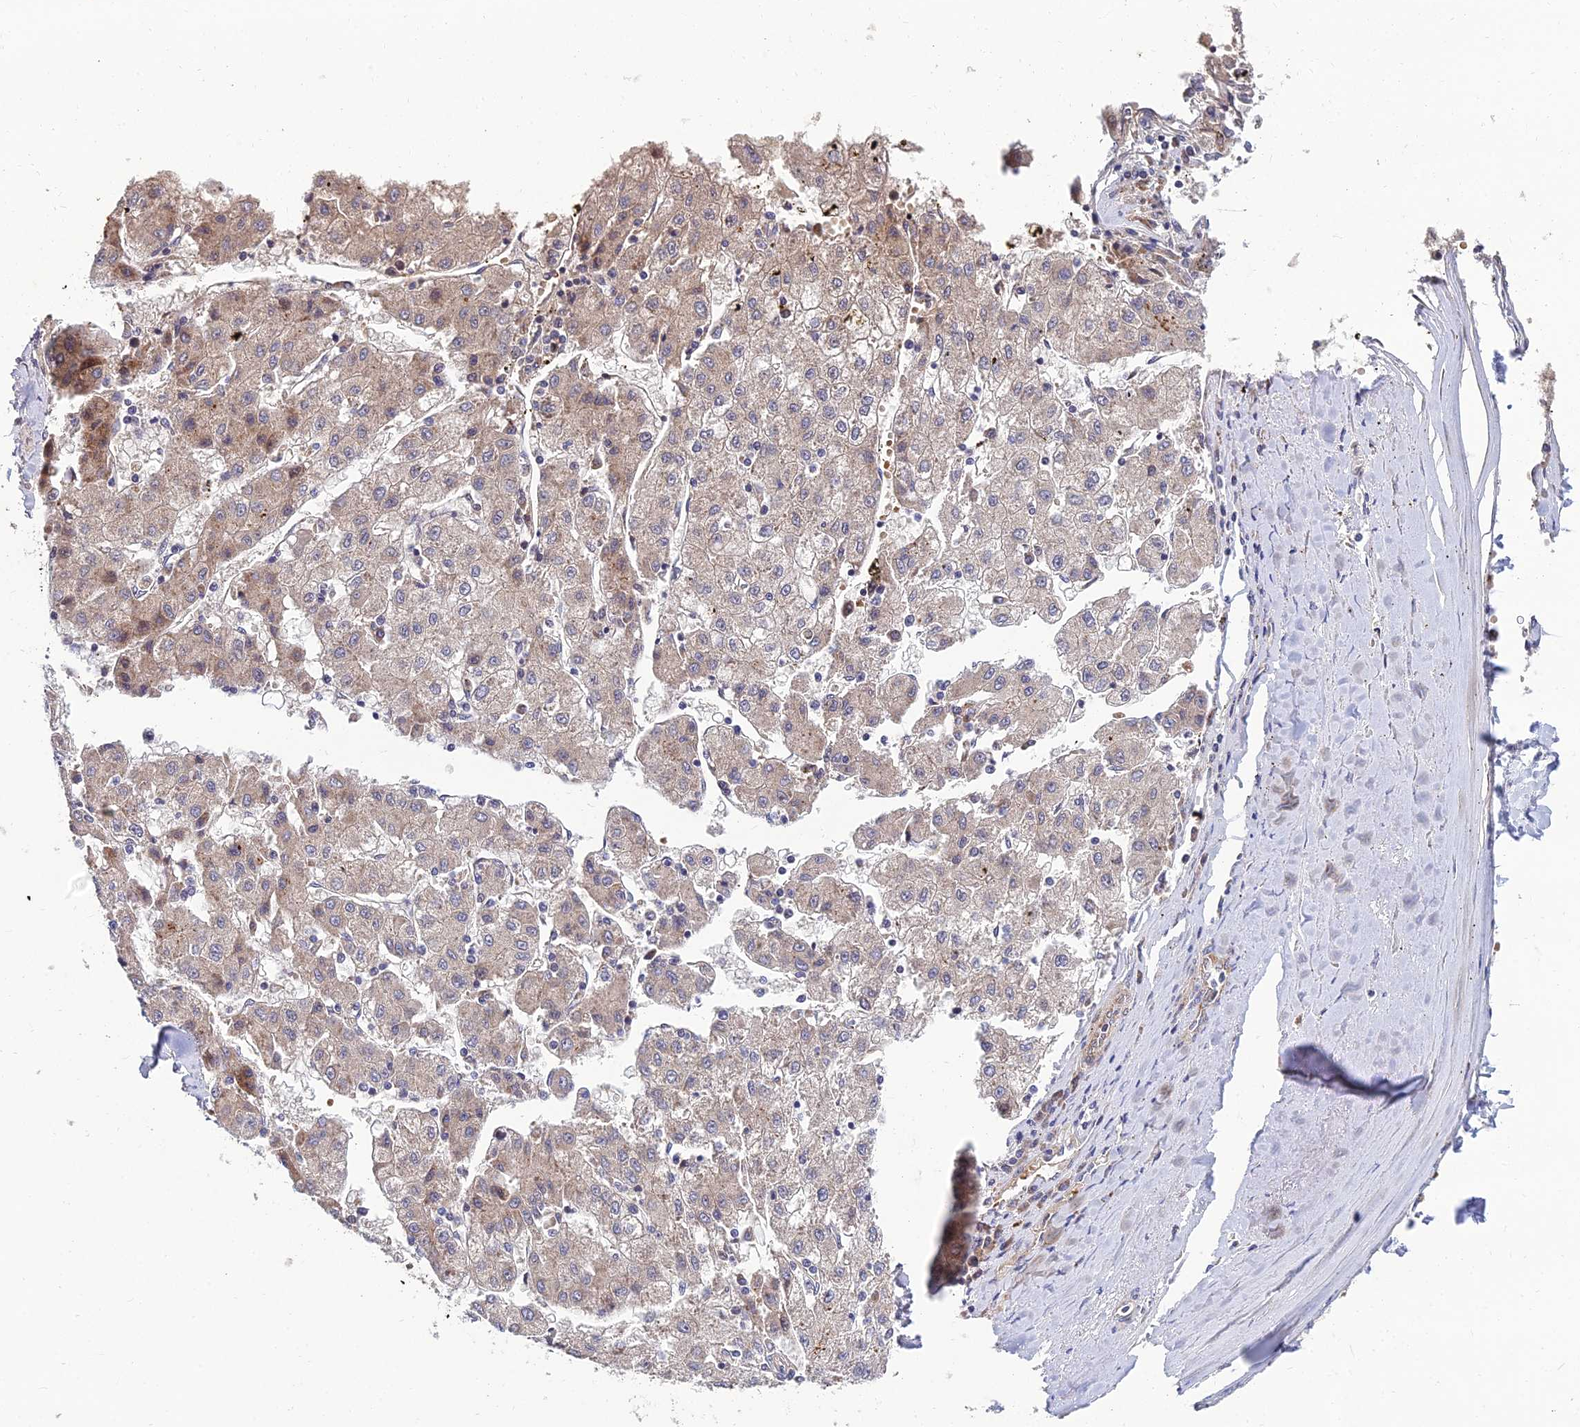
{"staining": {"intensity": "weak", "quantity": "<25%", "location": "cytoplasmic/membranous"}, "tissue": "liver cancer", "cell_type": "Tumor cells", "image_type": "cancer", "snomed": [{"axis": "morphology", "description": "Carcinoma, Hepatocellular, NOS"}, {"axis": "topography", "description": "Liver"}], "caption": "Protein analysis of hepatocellular carcinoma (liver) shows no significant staining in tumor cells. (Brightfield microscopy of DAB (3,3'-diaminobenzidine) immunohistochemistry (IHC) at high magnification).", "gene": "NPY", "patient": {"sex": "male", "age": 72}}